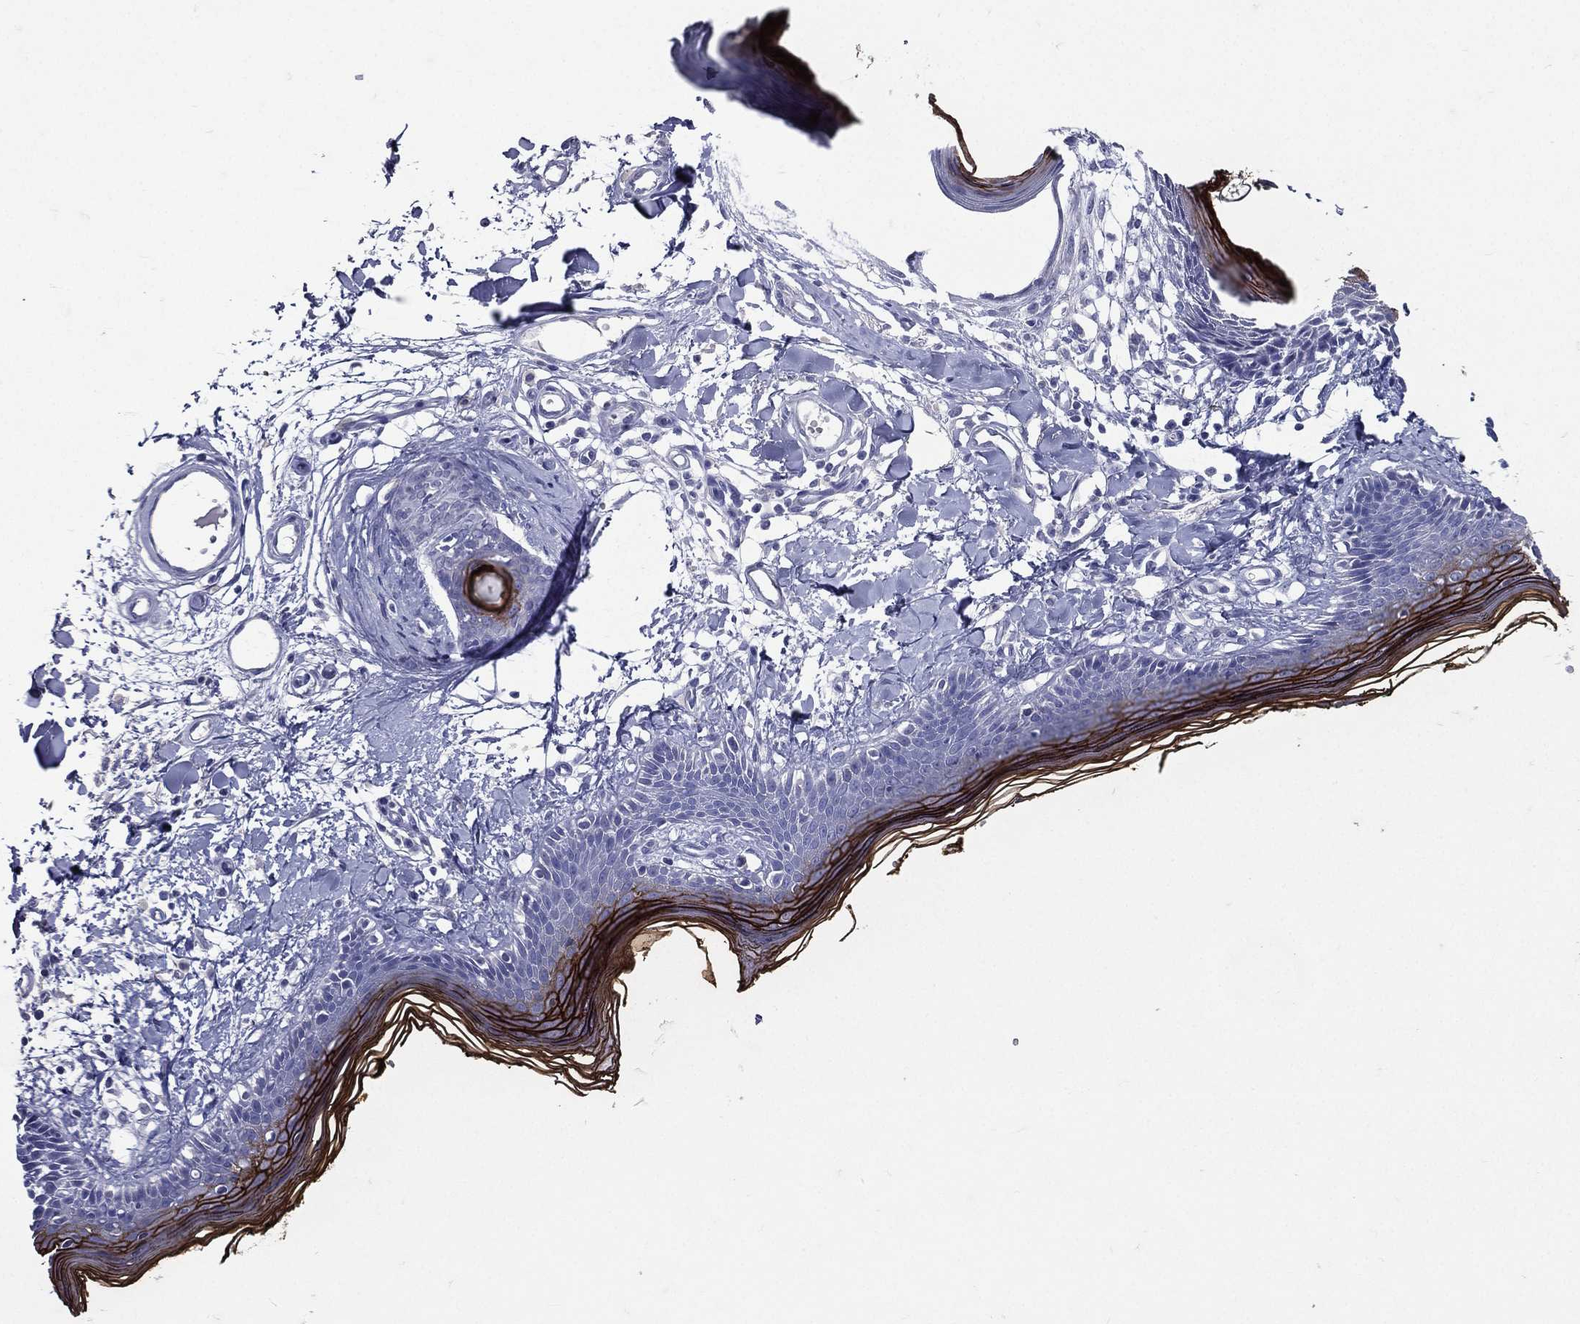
{"staining": {"intensity": "negative", "quantity": "none", "location": "none"}, "tissue": "skin", "cell_type": "Fibroblasts", "image_type": "normal", "snomed": [{"axis": "morphology", "description": "Normal tissue, NOS"}, {"axis": "topography", "description": "Skin"}], "caption": "A high-resolution histopathology image shows immunohistochemistry (IHC) staining of normal skin, which exhibits no significant staining in fibroblasts.", "gene": "TGM1", "patient": {"sex": "male", "age": 76}}